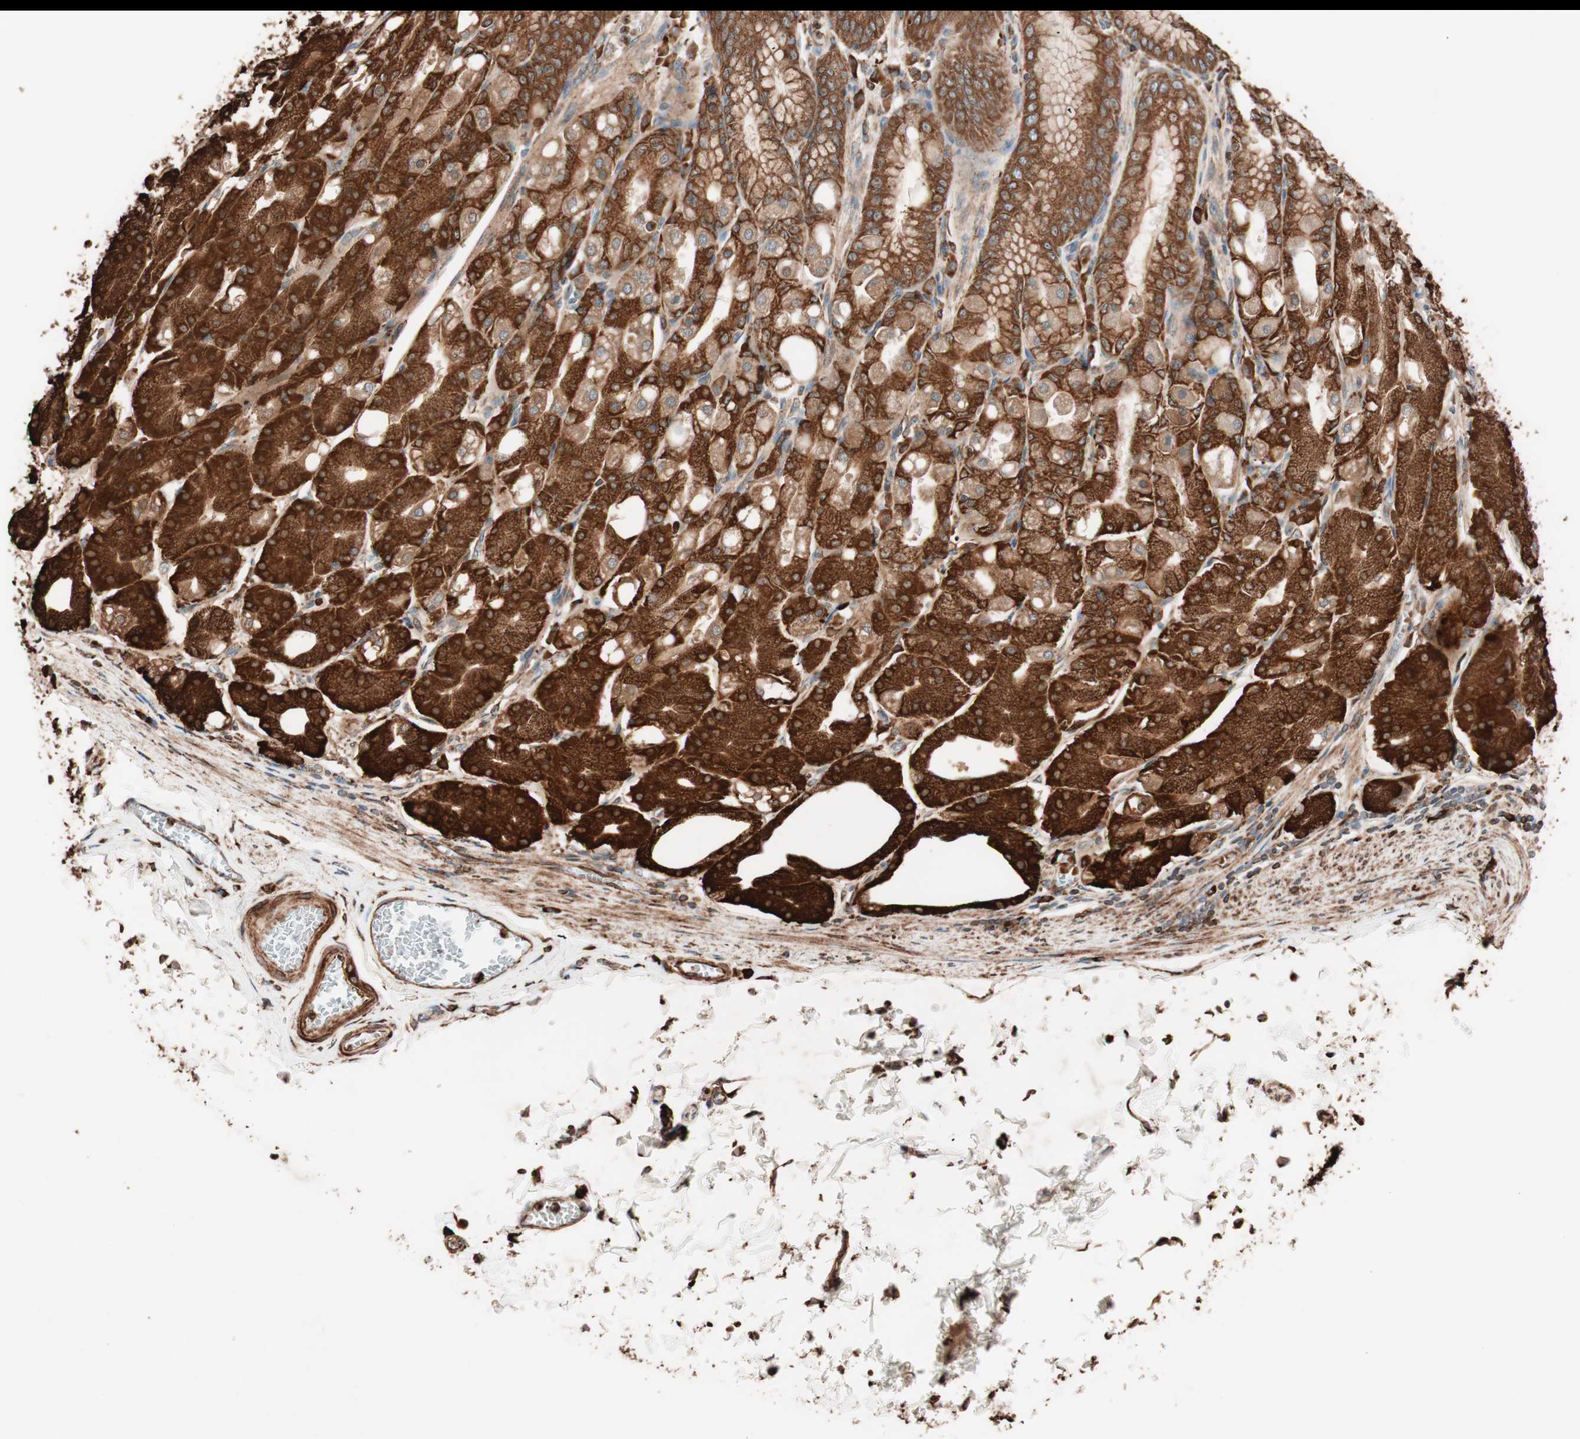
{"staining": {"intensity": "strong", "quantity": ">75%", "location": "cytoplasmic/membranous"}, "tissue": "stomach", "cell_type": "Glandular cells", "image_type": "normal", "snomed": [{"axis": "morphology", "description": "Normal tissue, NOS"}, {"axis": "topography", "description": "Stomach, lower"}], "caption": "Benign stomach was stained to show a protein in brown. There is high levels of strong cytoplasmic/membranous positivity in about >75% of glandular cells. (DAB IHC with brightfield microscopy, high magnification).", "gene": "VEGFA", "patient": {"sex": "male", "age": 71}}